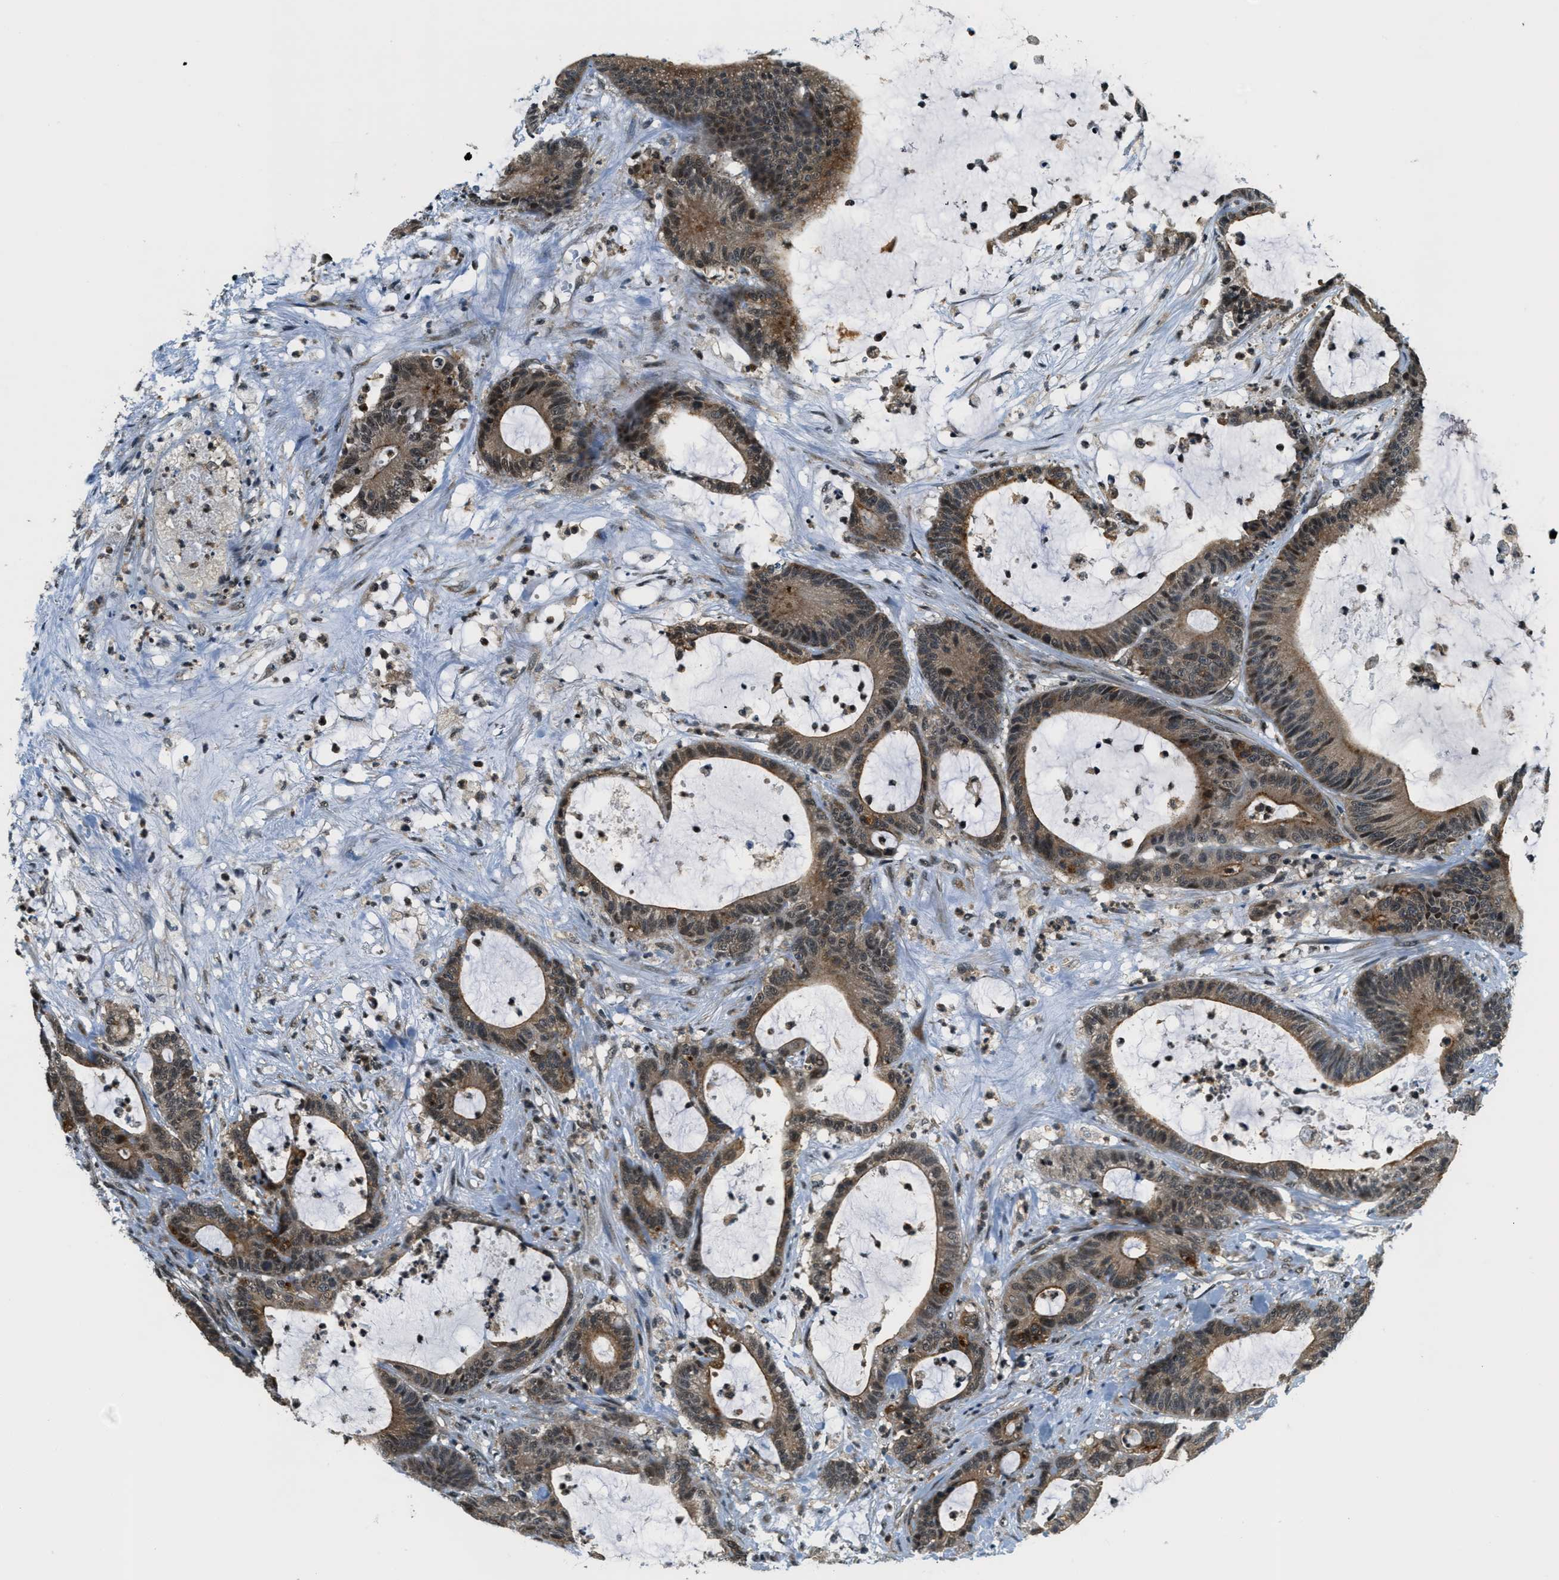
{"staining": {"intensity": "moderate", "quantity": ">75%", "location": "cytoplasmic/membranous"}, "tissue": "colorectal cancer", "cell_type": "Tumor cells", "image_type": "cancer", "snomed": [{"axis": "morphology", "description": "Adenocarcinoma, NOS"}, {"axis": "topography", "description": "Colon"}], "caption": "Protein staining of colorectal cancer (adenocarcinoma) tissue demonstrates moderate cytoplasmic/membranous staining in about >75% of tumor cells.", "gene": "RAB11FIP1", "patient": {"sex": "female", "age": 84}}